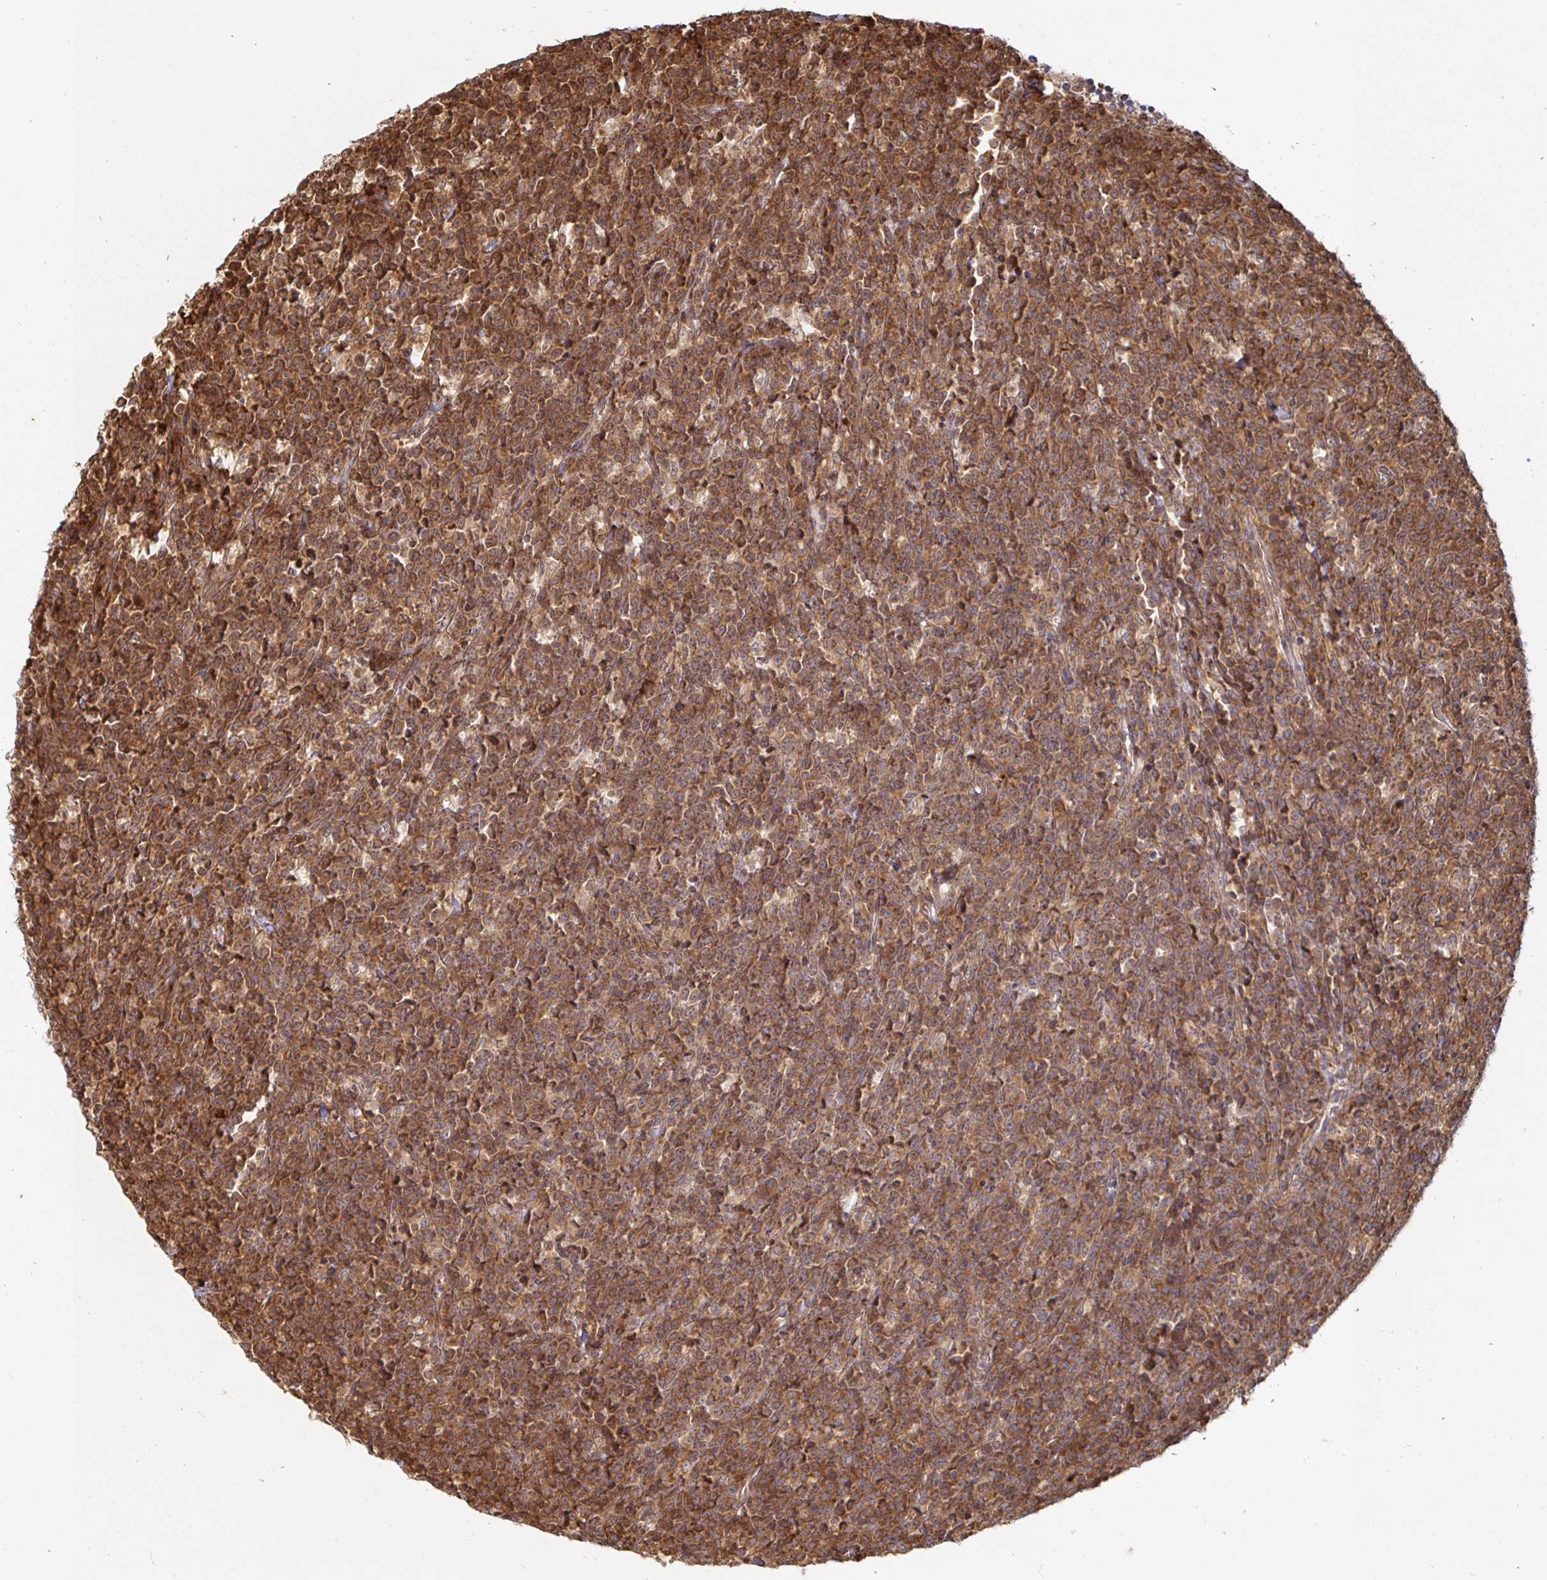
{"staining": {"intensity": "moderate", "quantity": ">75%", "location": "cytoplasmic/membranous"}, "tissue": "lymphoma", "cell_type": "Tumor cells", "image_type": "cancer", "snomed": [{"axis": "morphology", "description": "Malignant lymphoma, non-Hodgkin's type, High grade"}, {"axis": "topography", "description": "Small intestine"}], "caption": "Immunohistochemistry (IHC) image of human high-grade malignant lymphoma, non-Hodgkin's type stained for a protein (brown), which reveals medium levels of moderate cytoplasmic/membranous positivity in approximately >75% of tumor cells.", "gene": "STRAP", "patient": {"sex": "female", "age": 56}}